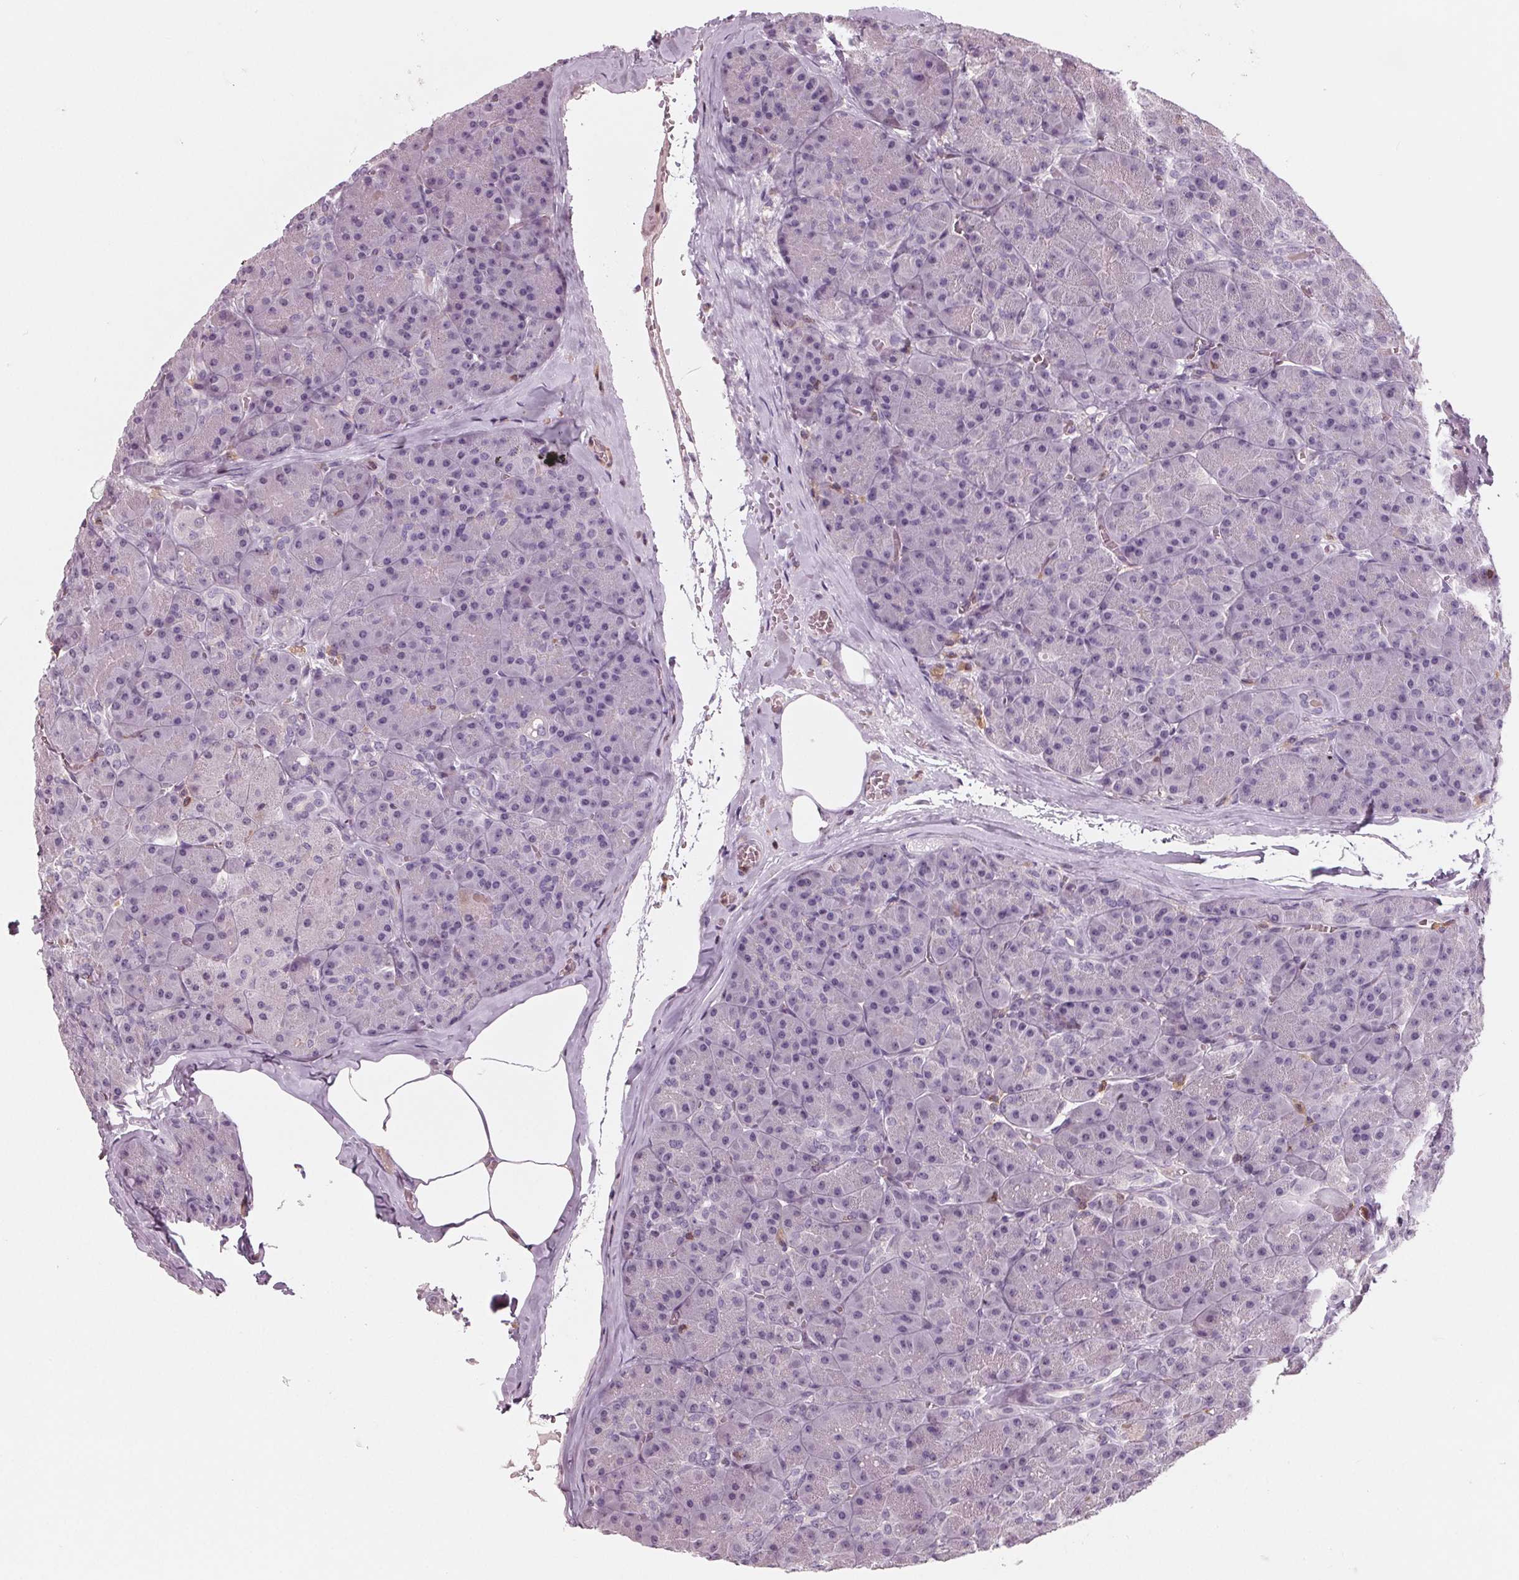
{"staining": {"intensity": "negative", "quantity": "none", "location": "none"}, "tissue": "pancreas", "cell_type": "Exocrine glandular cells", "image_type": "normal", "snomed": [{"axis": "morphology", "description": "Normal tissue, NOS"}, {"axis": "topography", "description": "Pancreas"}], "caption": "DAB (3,3'-diaminobenzidine) immunohistochemical staining of normal pancreas displays no significant expression in exocrine glandular cells.", "gene": "ARHGAP25", "patient": {"sex": "male", "age": 57}}